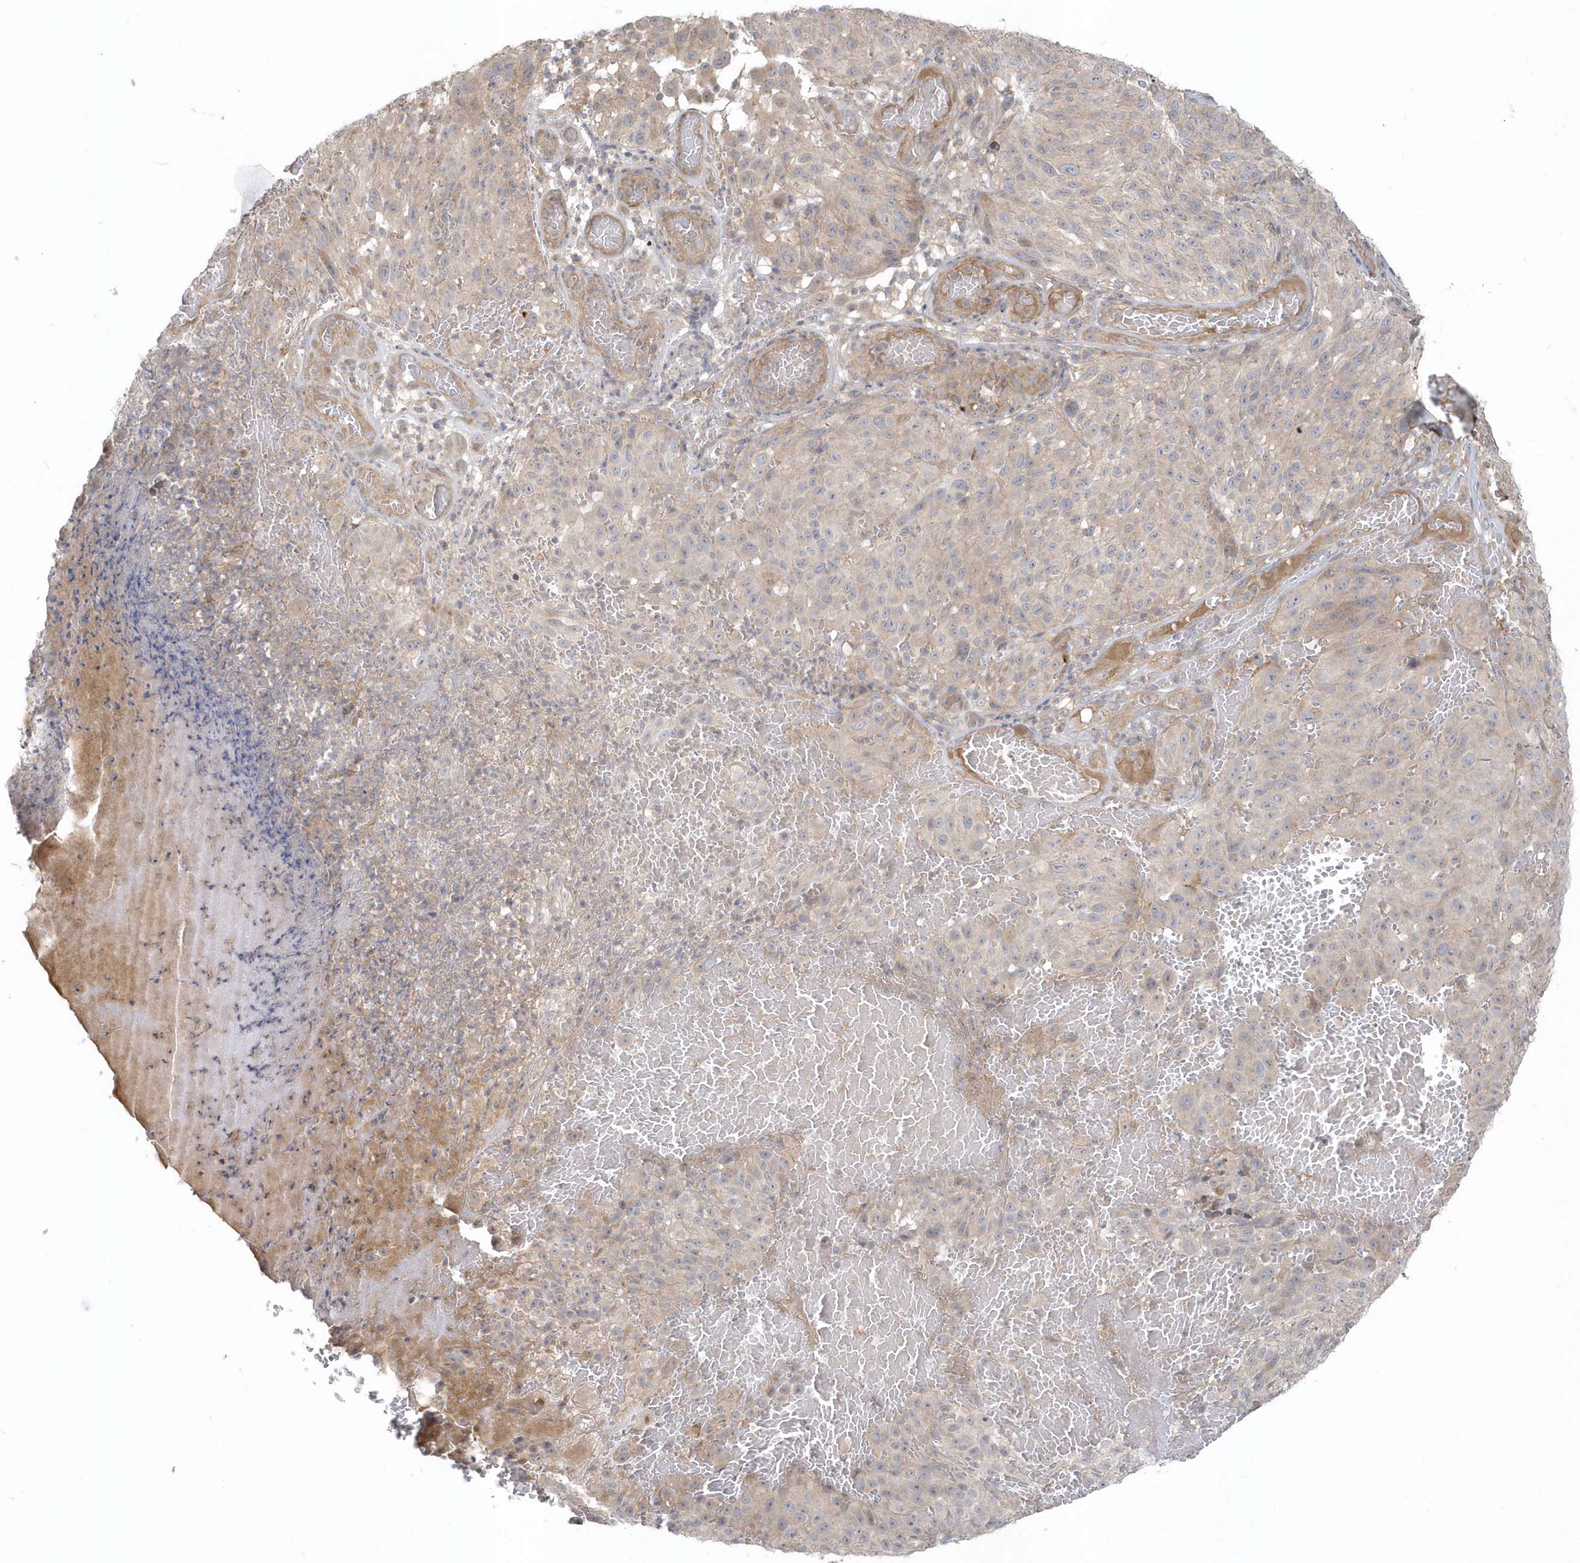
{"staining": {"intensity": "negative", "quantity": "none", "location": "none"}, "tissue": "melanoma", "cell_type": "Tumor cells", "image_type": "cancer", "snomed": [{"axis": "morphology", "description": "Malignant melanoma, NOS"}, {"axis": "topography", "description": "Skin"}], "caption": "IHC of melanoma reveals no staining in tumor cells.", "gene": "ACTR1A", "patient": {"sex": "male", "age": 83}}